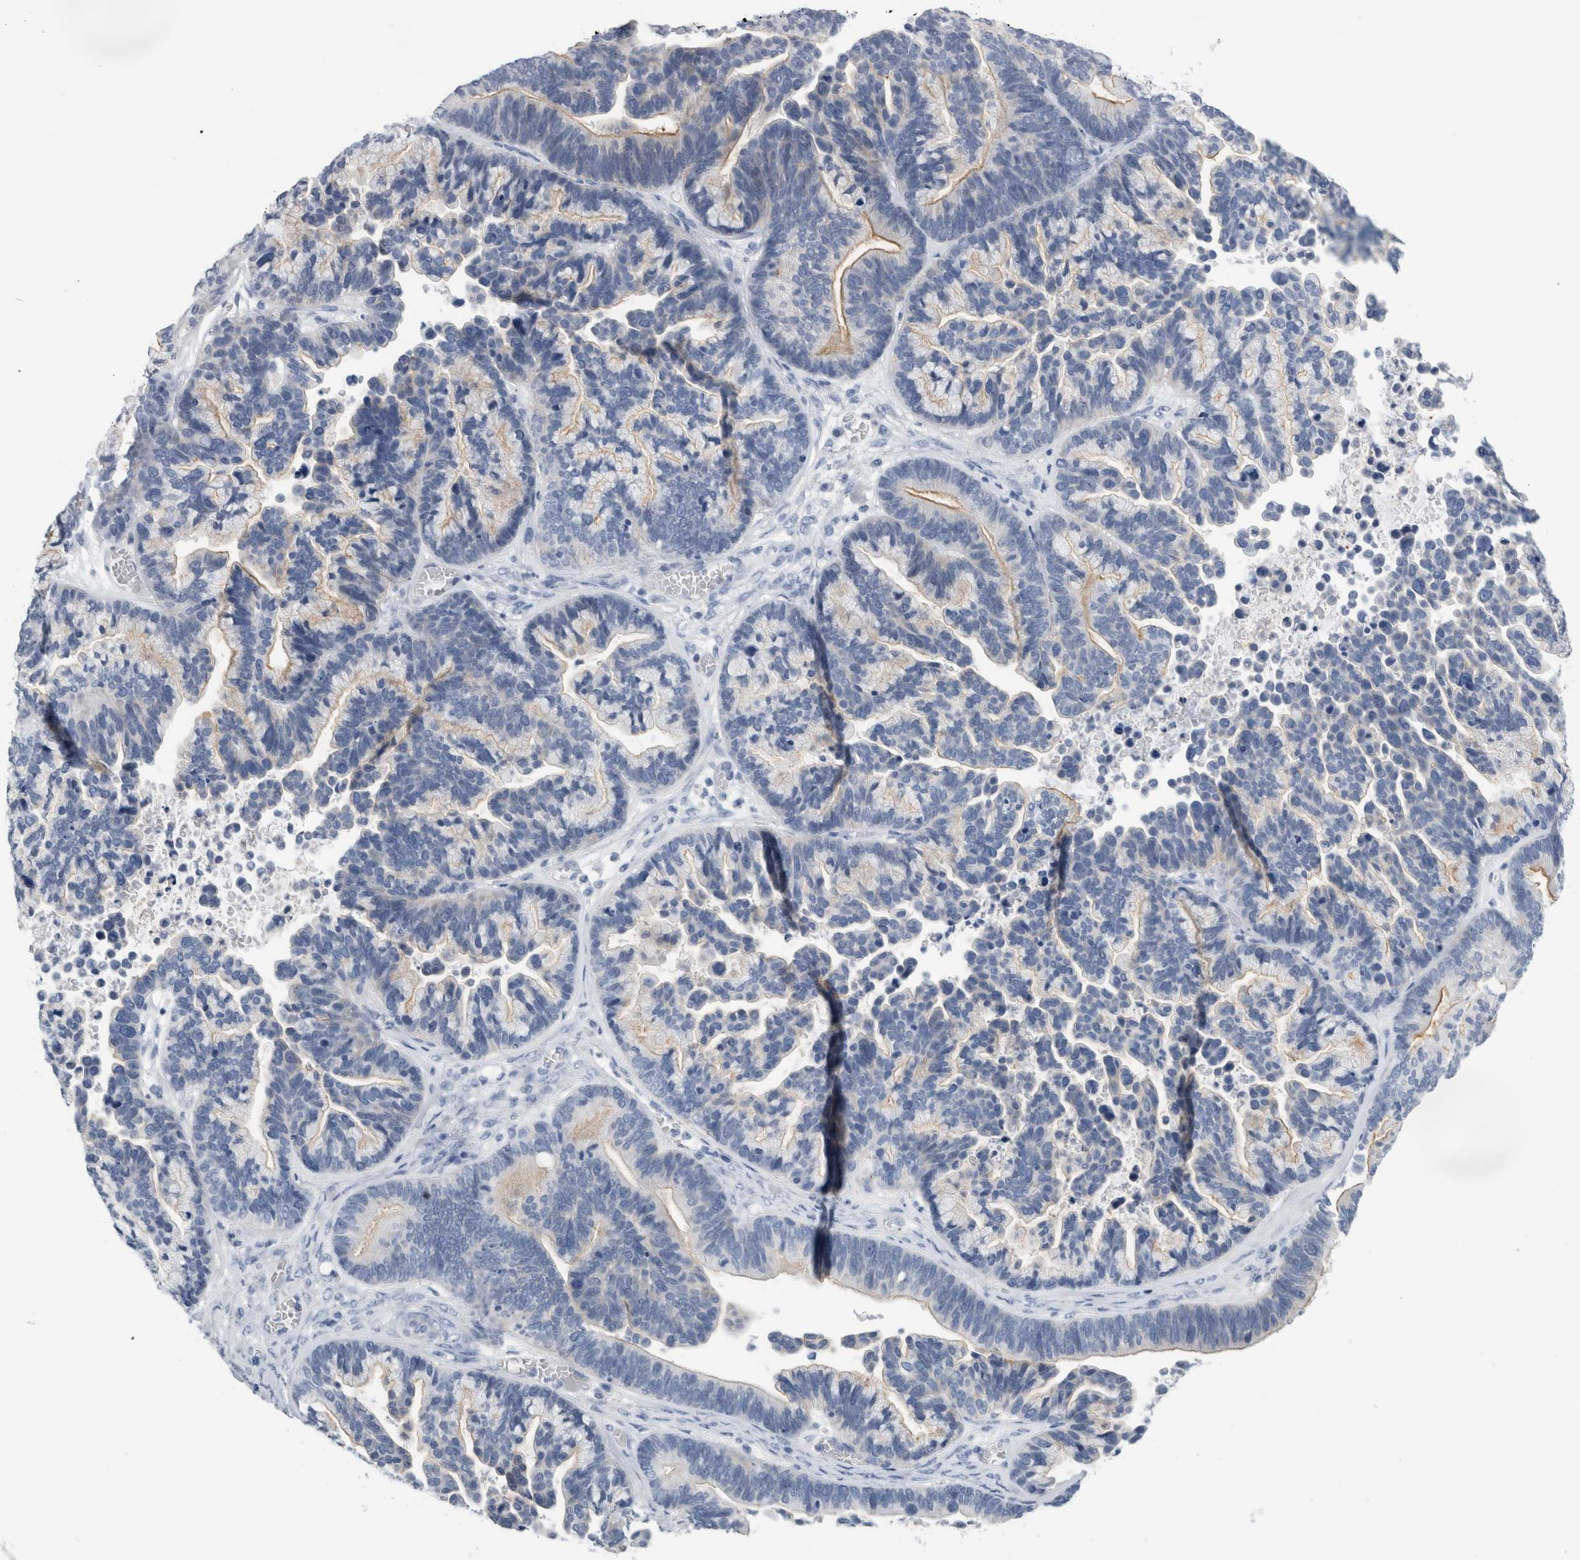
{"staining": {"intensity": "weak", "quantity": "<25%", "location": "cytoplasmic/membranous"}, "tissue": "ovarian cancer", "cell_type": "Tumor cells", "image_type": "cancer", "snomed": [{"axis": "morphology", "description": "Cystadenocarcinoma, serous, NOS"}, {"axis": "topography", "description": "Ovary"}], "caption": "There is no significant staining in tumor cells of ovarian serous cystadenocarcinoma.", "gene": "ANKFY1", "patient": {"sex": "female", "age": 56}}